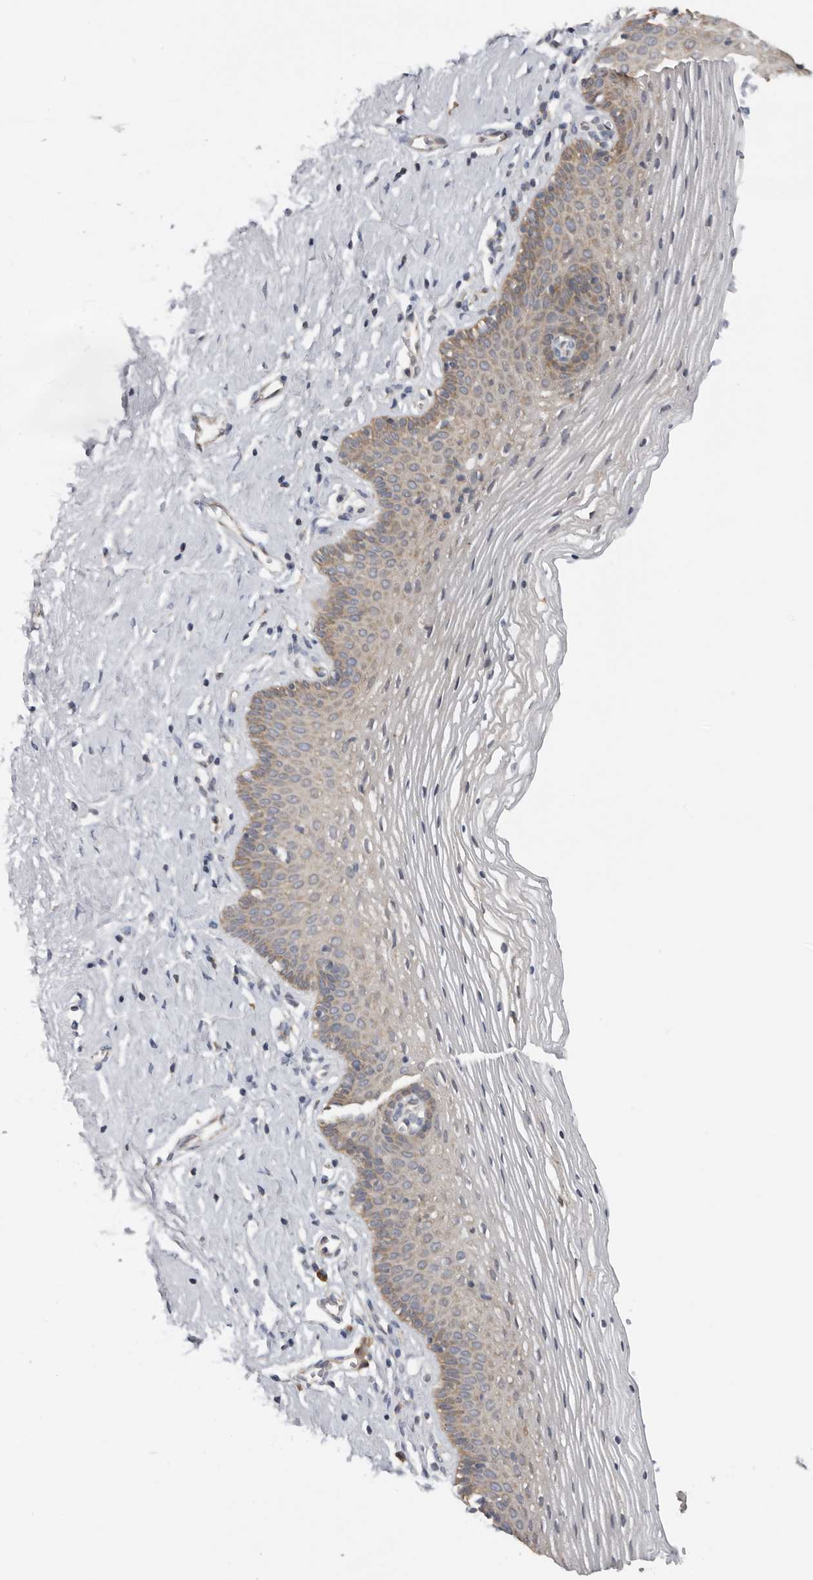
{"staining": {"intensity": "moderate", "quantity": "<25%", "location": "cytoplasmic/membranous"}, "tissue": "vagina", "cell_type": "Squamous epithelial cells", "image_type": "normal", "snomed": [{"axis": "morphology", "description": "Normal tissue, NOS"}, {"axis": "topography", "description": "Vagina"}], "caption": "Immunohistochemical staining of benign human vagina demonstrates low levels of moderate cytoplasmic/membranous staining in approximately <25% of squamous epithelial cells.", "gene": "PPP1R42", "patient": {"sex": "female", "age": 32}}